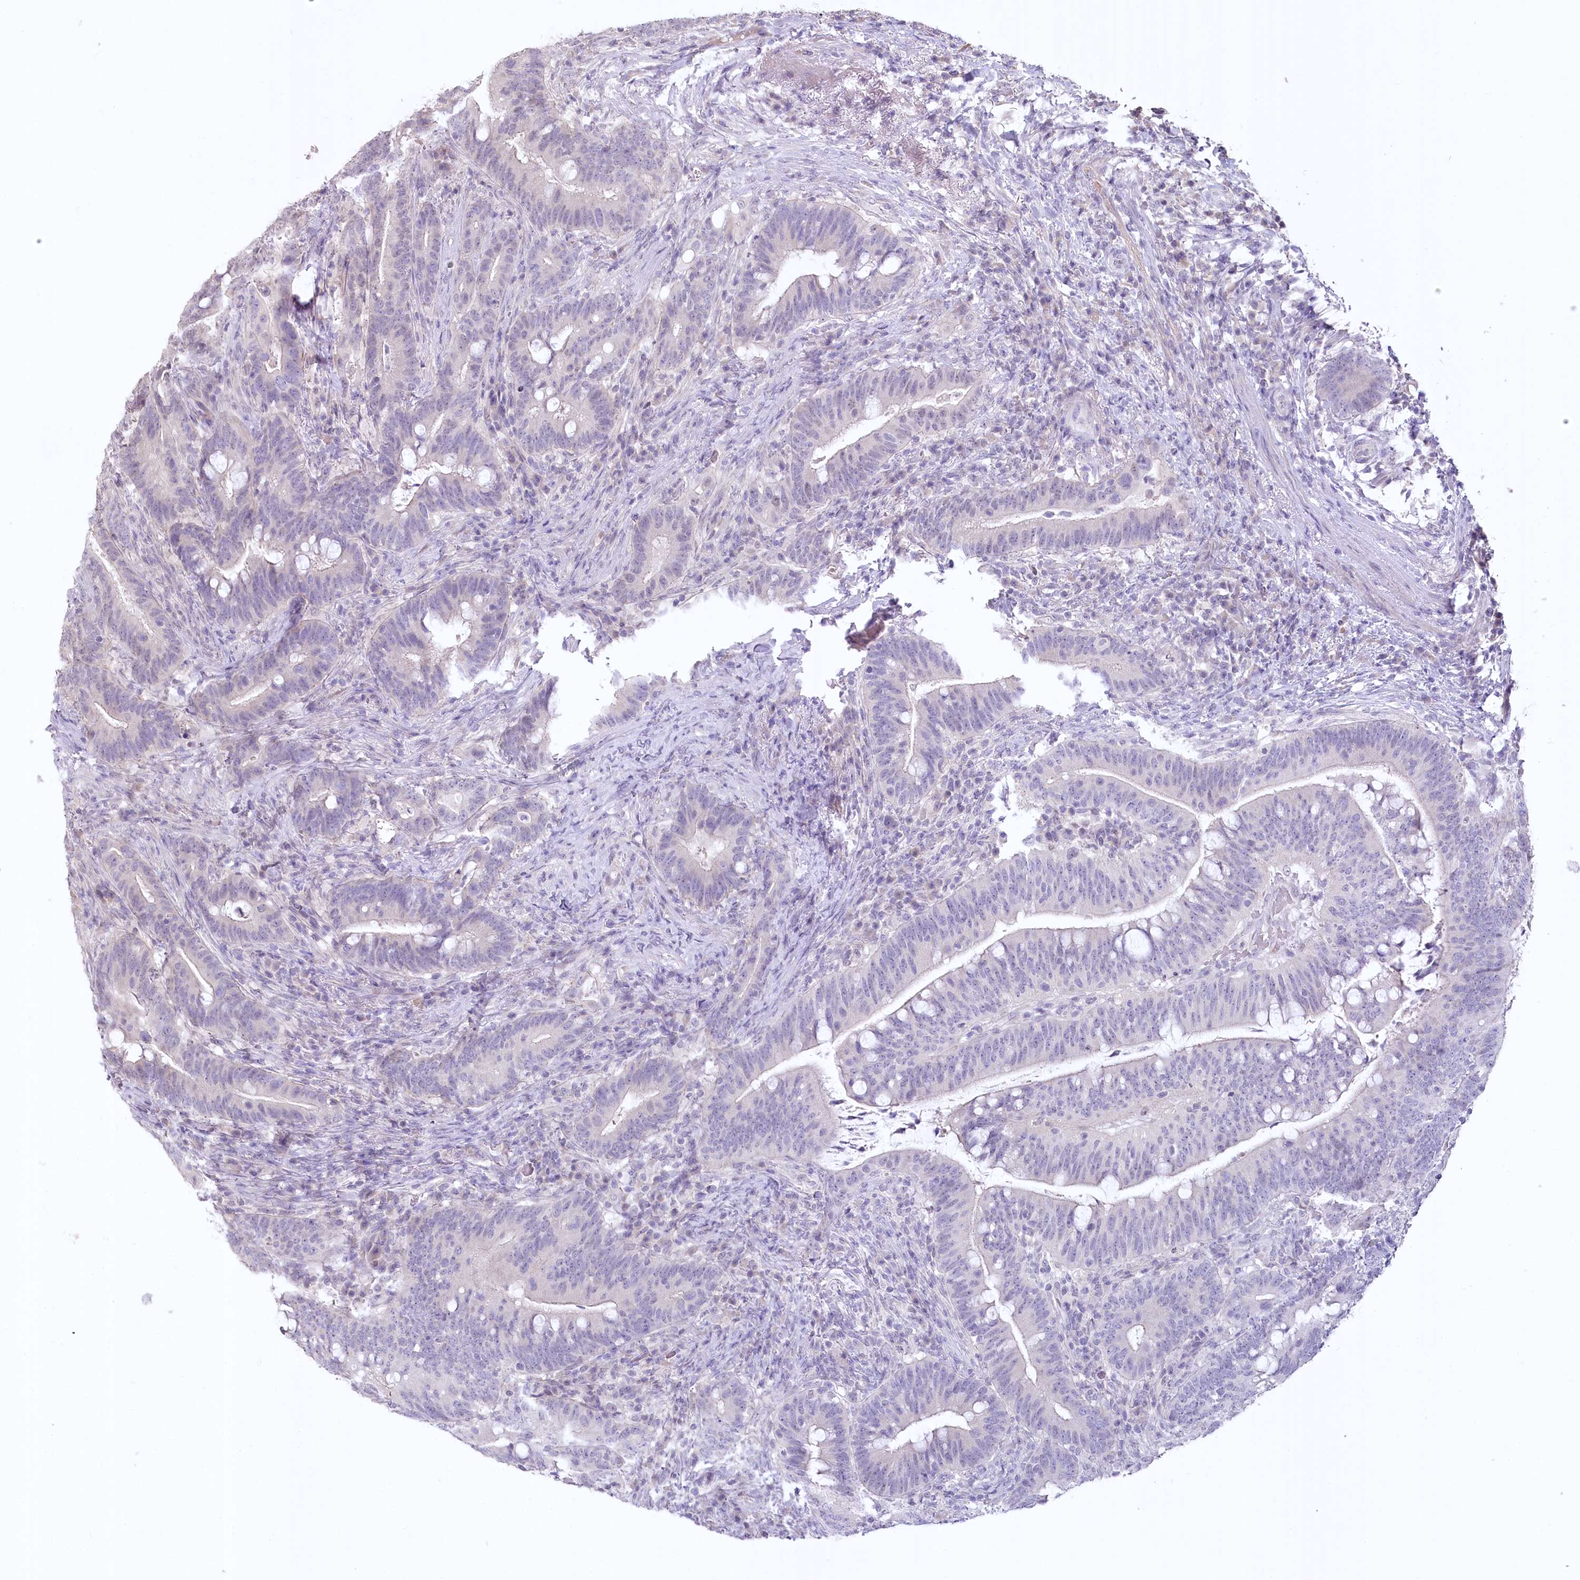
{"staining": {"intensity": "negative", "quantity": "none", "location": "none"}, "tissue": "colorectal cancer", "cell_type": "Tumor cells", "image_type": "cancer", "snomed": [{"axis": "morphology", "description": "Adenocarcinoma, NOS"}, {"axis": "topography", "description": "Colon"}], "caption": "IHC of human colorectal cancer (adenocarcinoma) shows no expression in tumor cells.", "gene": "USP11", "patient": {"sex": "female", "age": 66}}